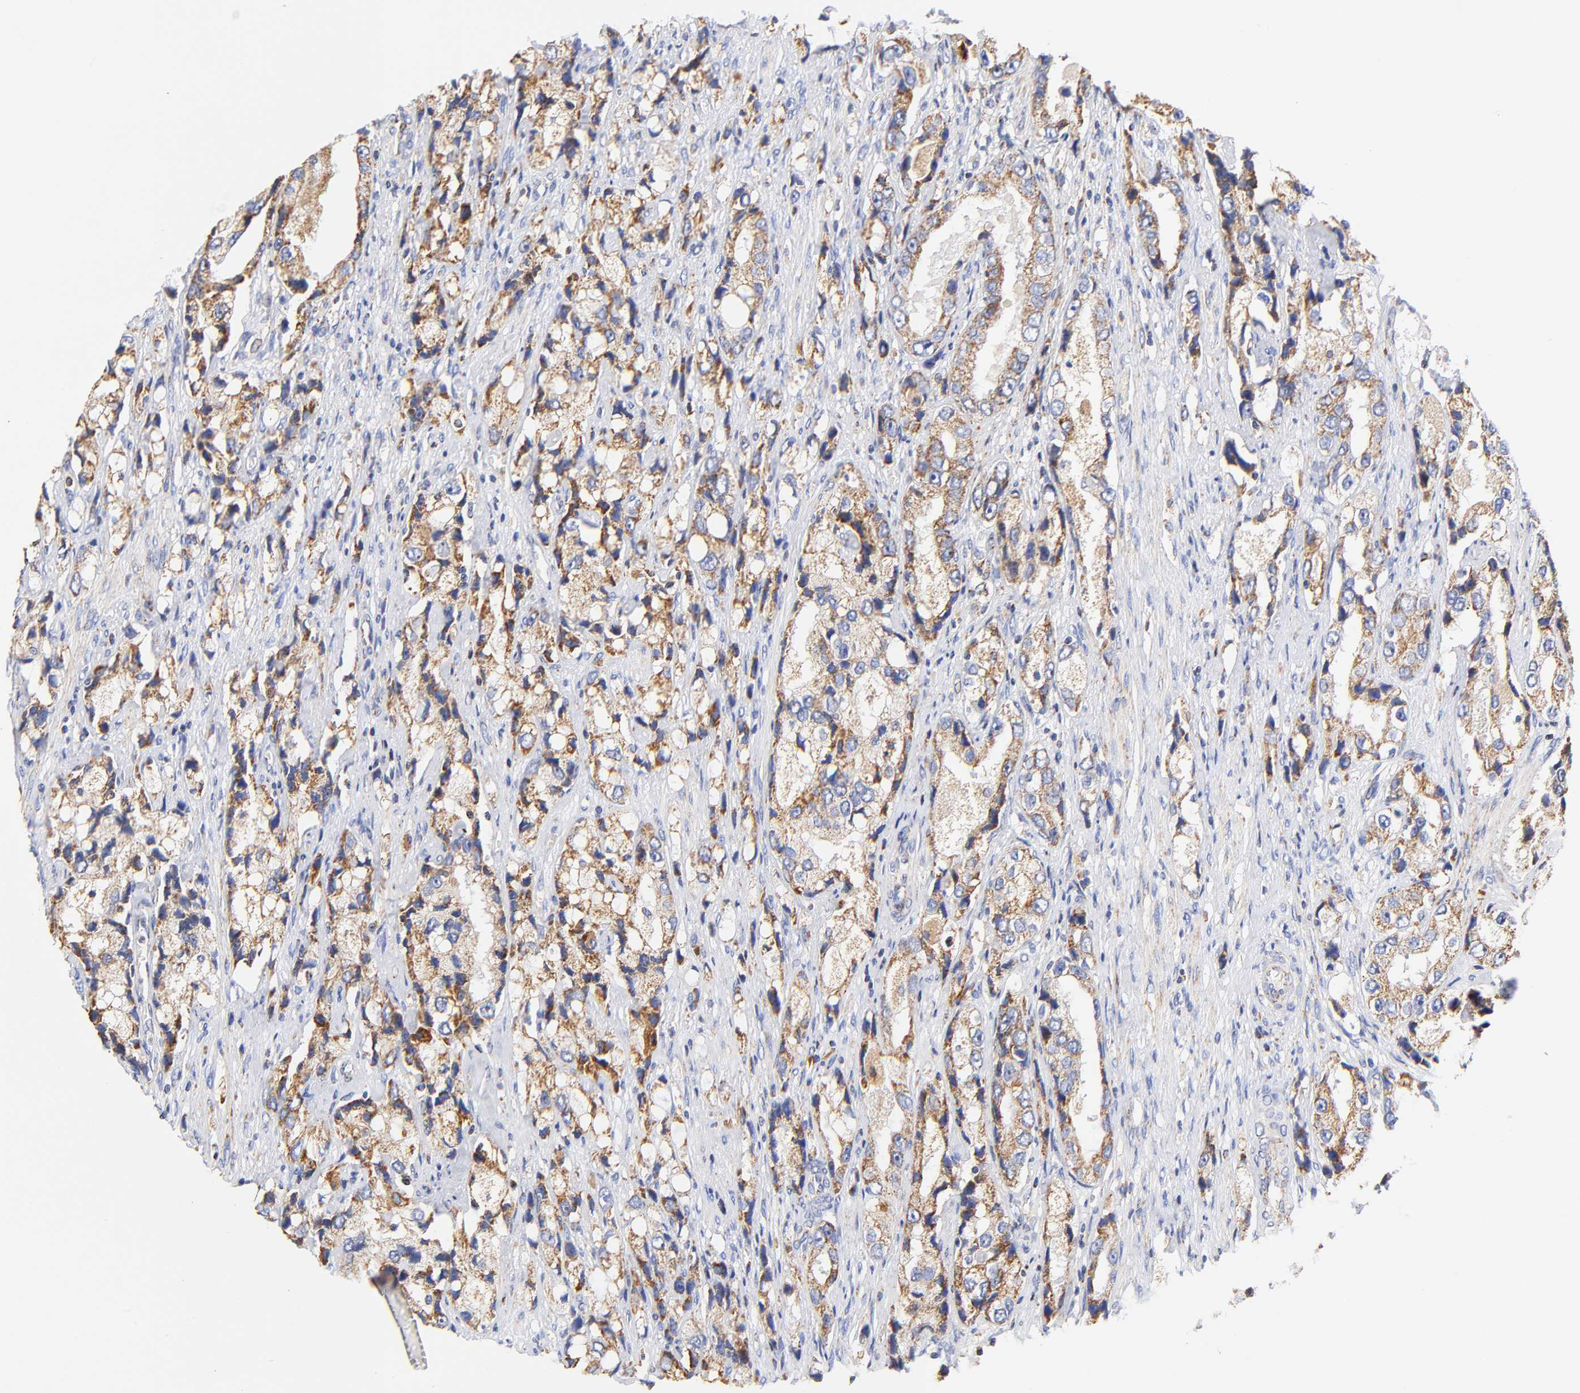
{"staining": {"intensity": "moderate", "quantity": ">75%", "location": "cytoplasmic/membranous"}, "tissue": "prostate cancer", "cell_type": "Tumor cells", "image_type": "cancer", "snomed": [{"axis": "morphology", "description": "Adenocarcinoma, High grade"}, {"axis": "topography", "description": "Prostate"}], "caption": "Immunohistochemistry (IHC) (DAB) staining of prostate cancer (adenocarcinoma (high-grade)) shows moderate cytoplasmic/membranous protein positivity in about >75% of tumor cells.", "gene": "ATP5F1D", "patient": {"sex": "male", "age": 63}}